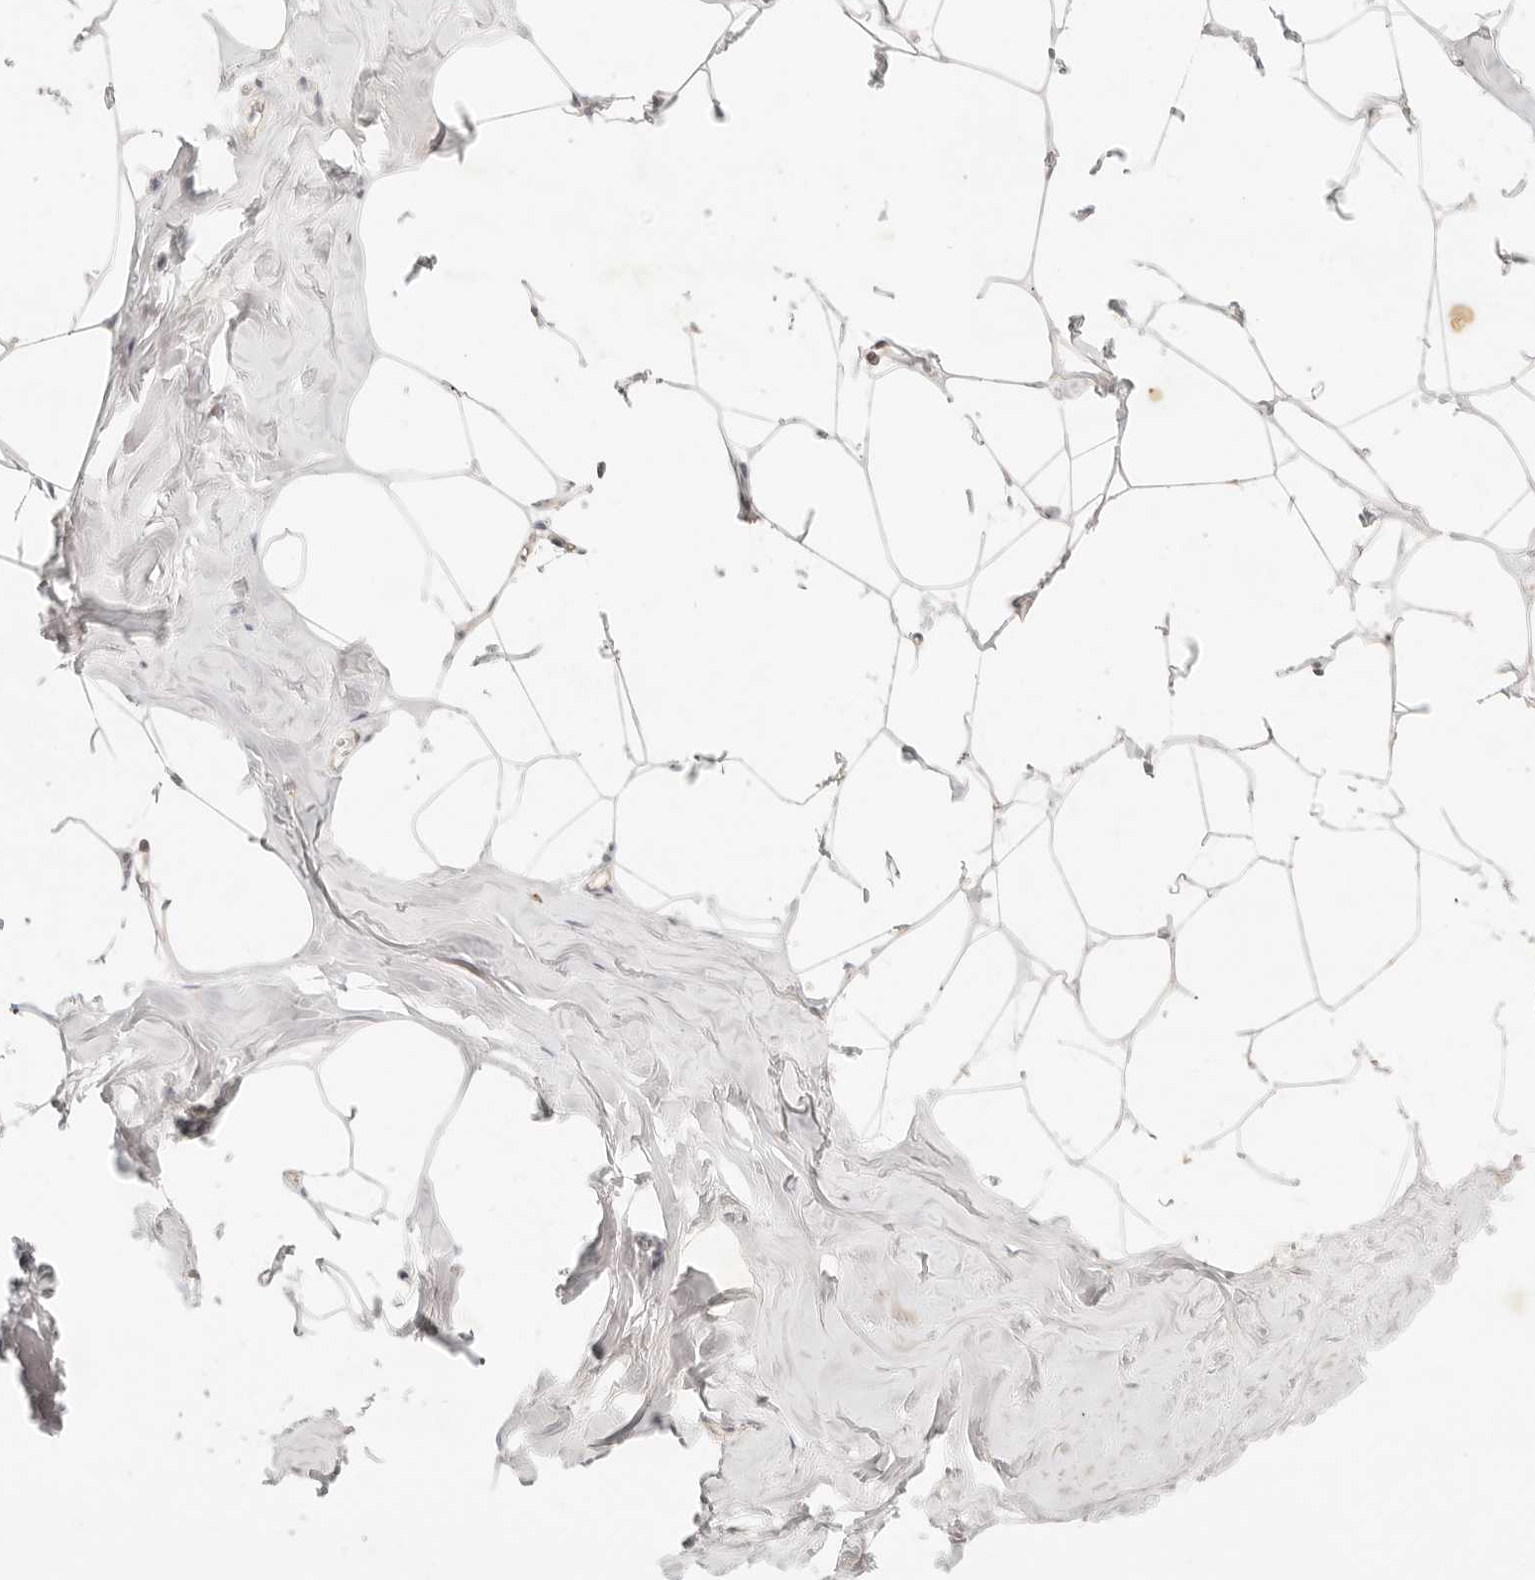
{"staining": {"intensity": "weak", "quantity": ">75%", "location": "nuclear"}, "tissue": "adipose tissue", "cell_type": "Adipocytes", "image_type": "normal", "snomed": [{"axis": "morphology", "description": "Normal tissue, NOS"}, {"axis": "morphology", "description": "Fibrosis, NOS"}, {"axis": "topography", "description": "Breast"}, {"axis": "topography", "description": "Adipose tissue"}], "caption": "Immunohistochemical staining of benign human adipose tissue reveals >75% levels of weak nuclear protein positivity in about >75% of adipocytes. (DAB IHC with brightfield microscopy, high magnification).", "gene": "GPR156", "patient": {"sex": "female", "age": 39}}